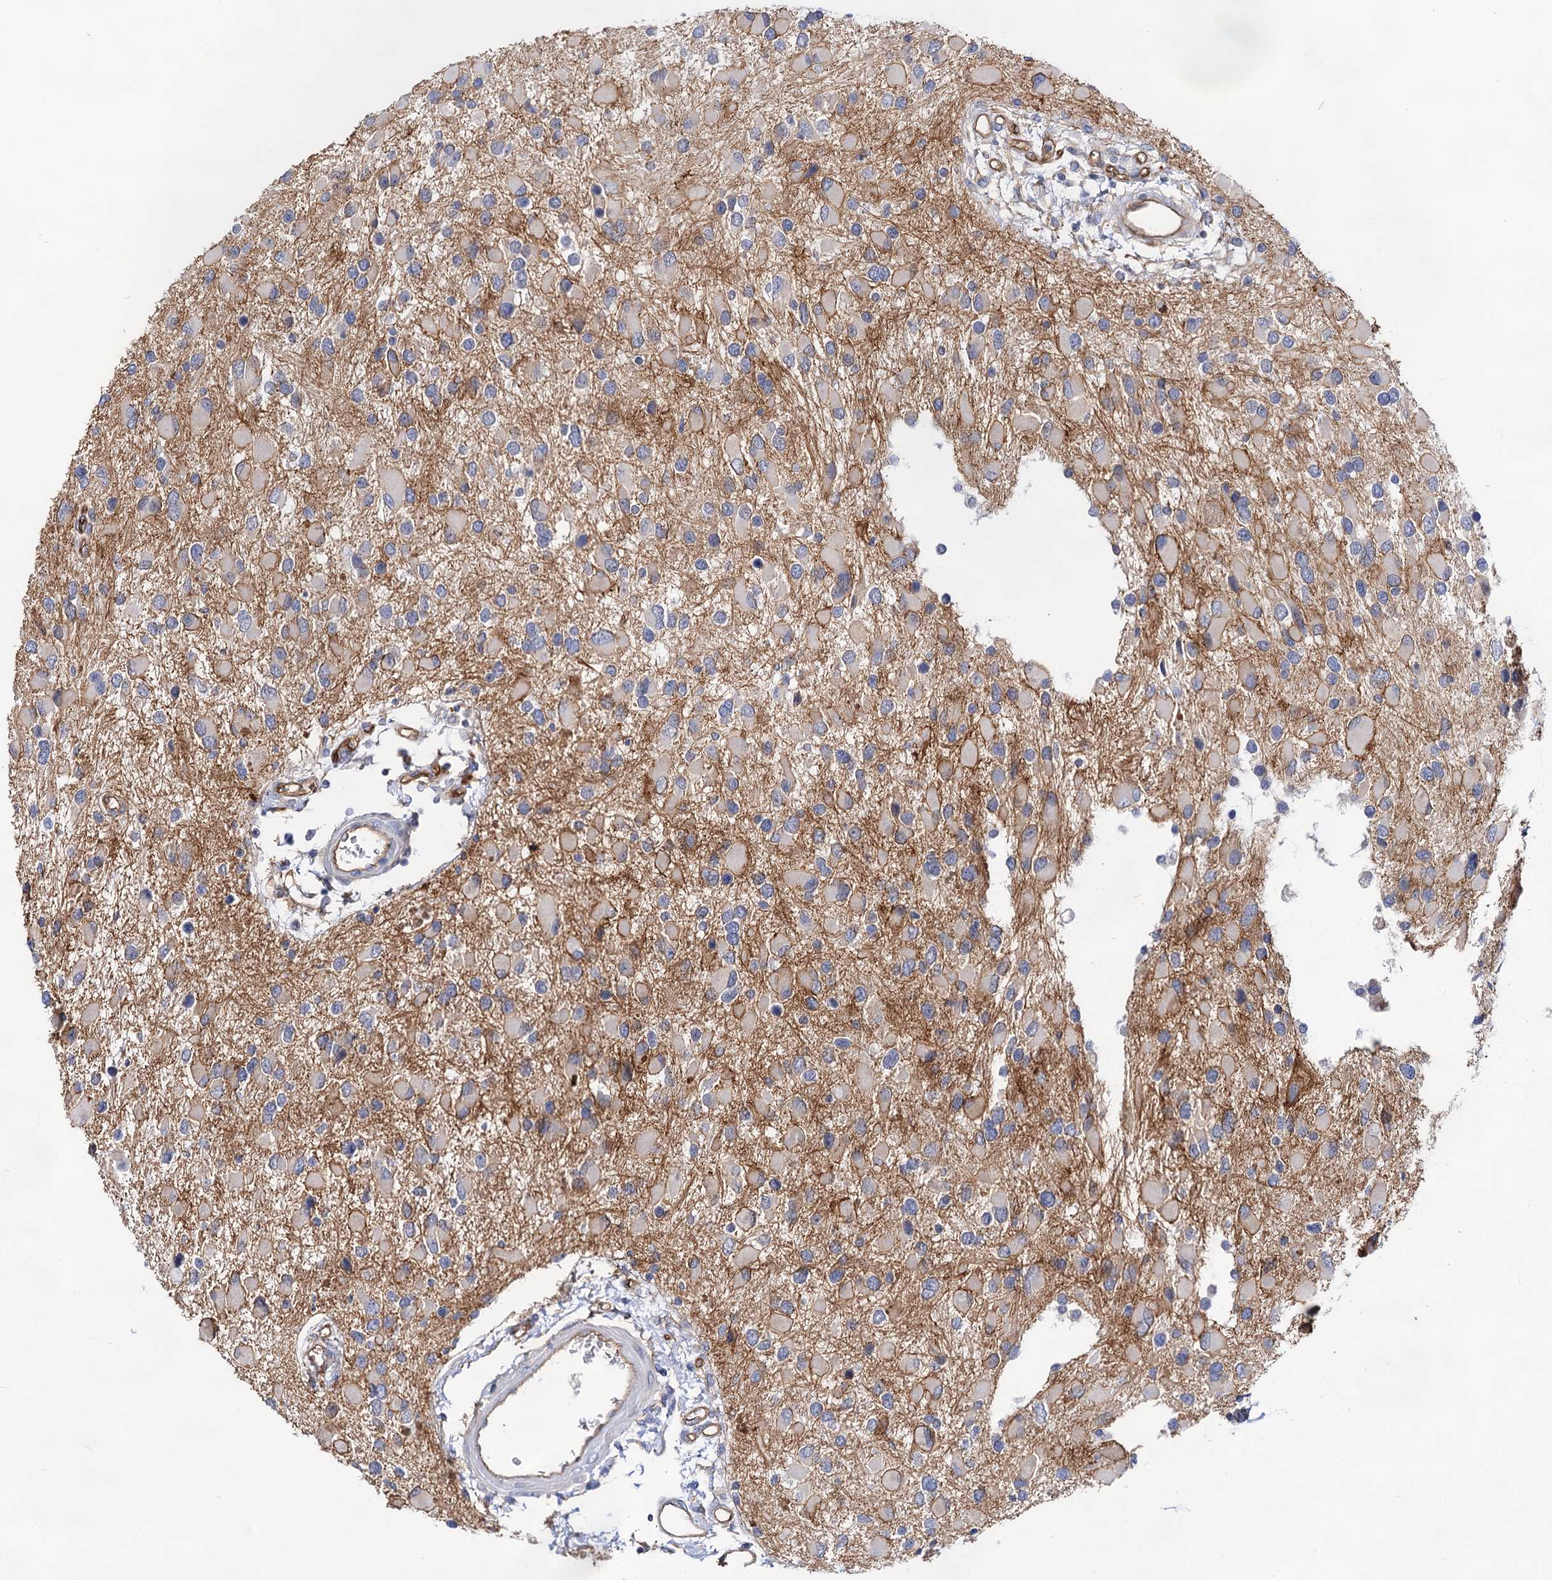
{"staining": {"intensity": "negative", "quantity": "none", "location": "none"}, "tissue": "glioma", "cell_type": "Tumor cells", "image_type": "cancer", "snomed": [{"axis": "morphology", "description": "Glioma, malignant, High grade"}, {"axis": "topography", "description": "Brain"}], "caption": "This is an IHC histopathology image of human glioma. There is no positivity in tumor cells.", "gene": "ABLIM1", "patient": {"sex": "male", "age": 53}}